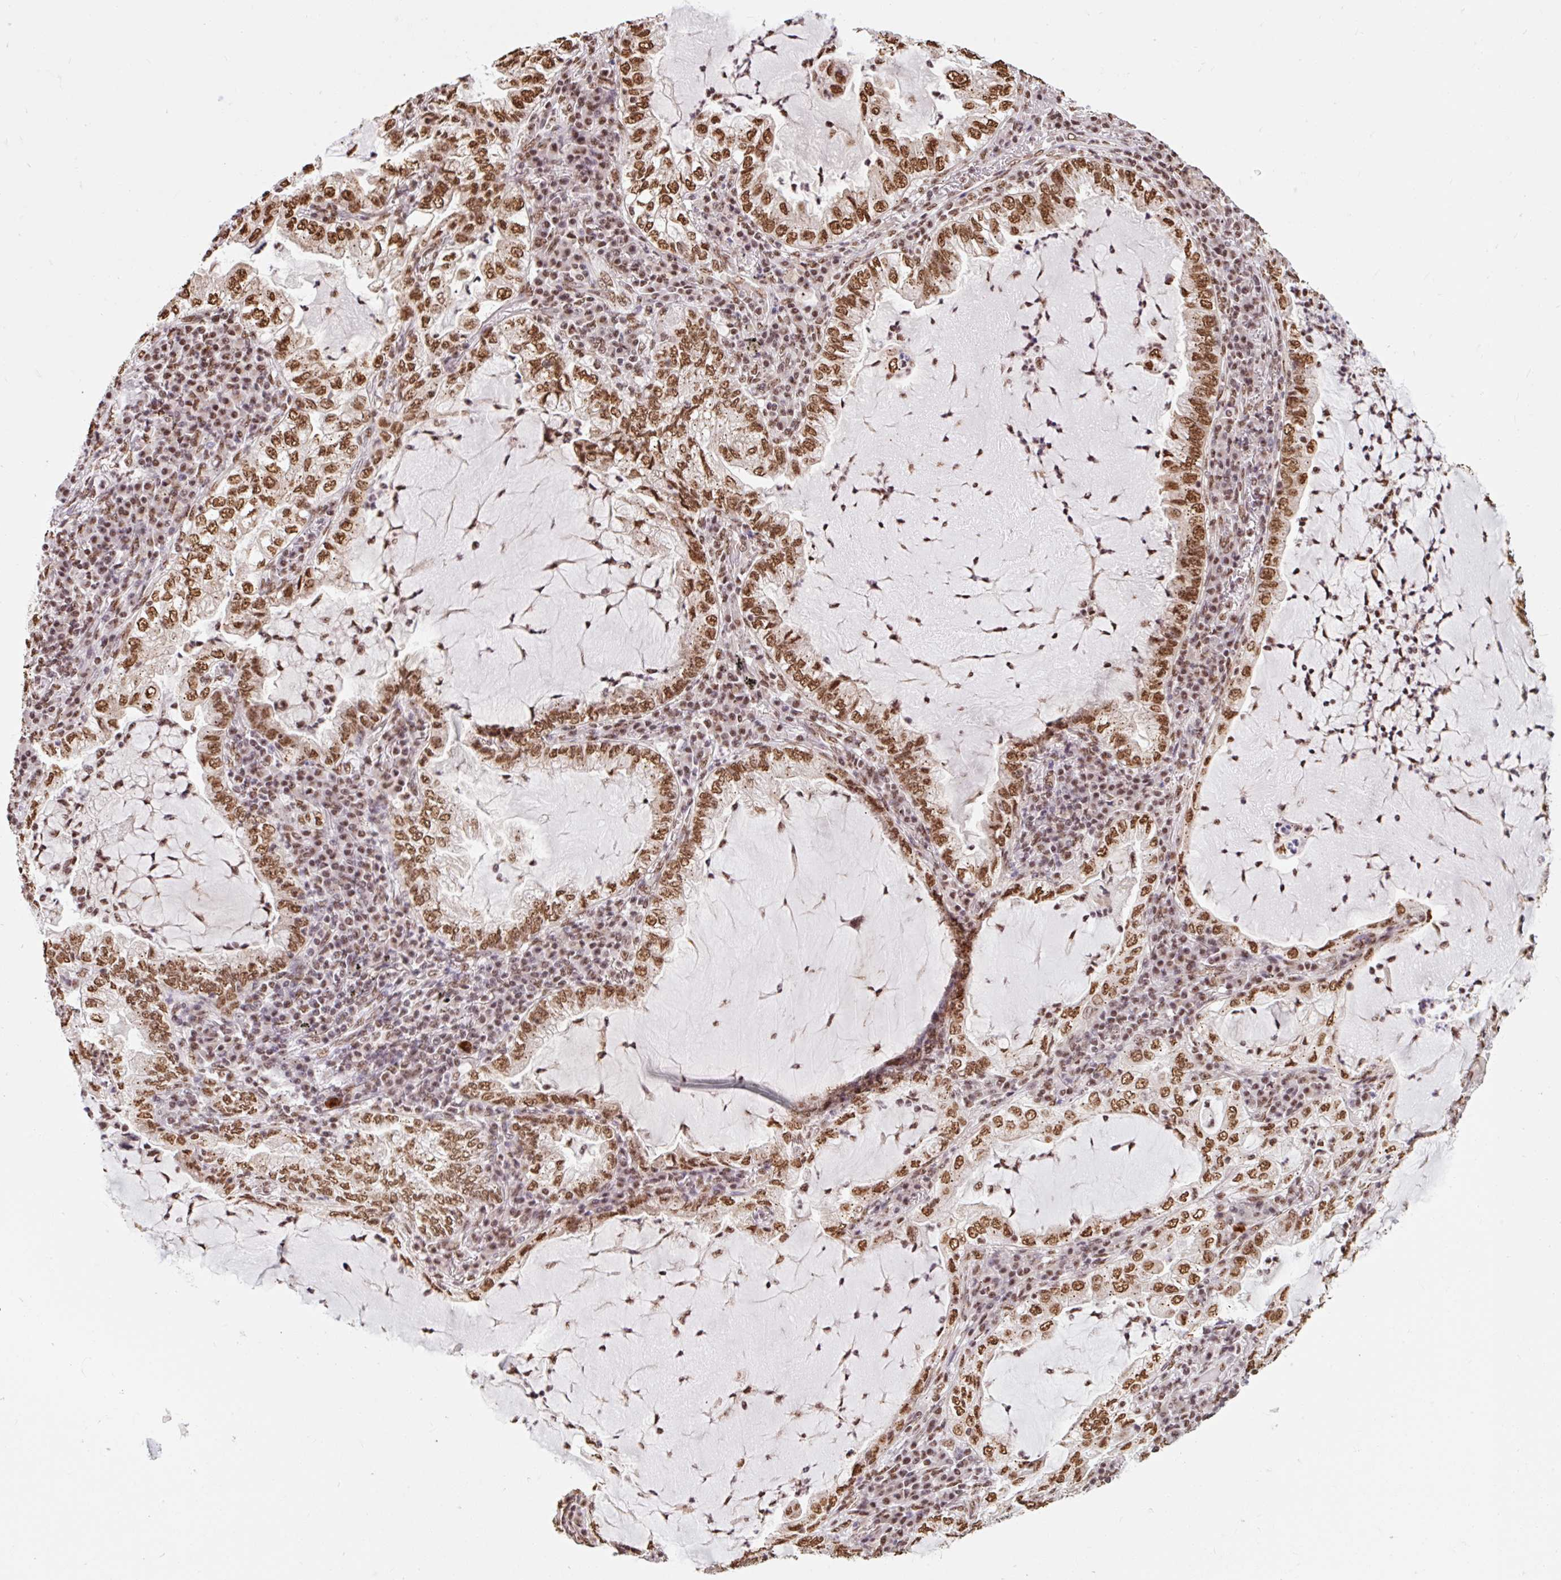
{"staining": {"intensity": "moderate", "quantity": ">75%", "location": "nuclear"}, "tissue": "lung cancer", "cell_type": "Tumor cells", "image_type": "cancer", "snomed": [{"axis": "morphology", "description": "Adenocarcinoma, NOS"}, {"axis": "topography", "description": "Lung"}], "caption": "IHC staining of lung cancer (adenocarcinoma), which exhibits medium levels of moderate nuclear staining in approximately >75% of tumor cells indicating moderate nuclear protein expression. The staining was performed using DAB (brown) for protein detection and nuclei were counterstained in hematoxylin (blue).", "gene": "BICRA", "patient": {"sex": "female", "age": 73}}